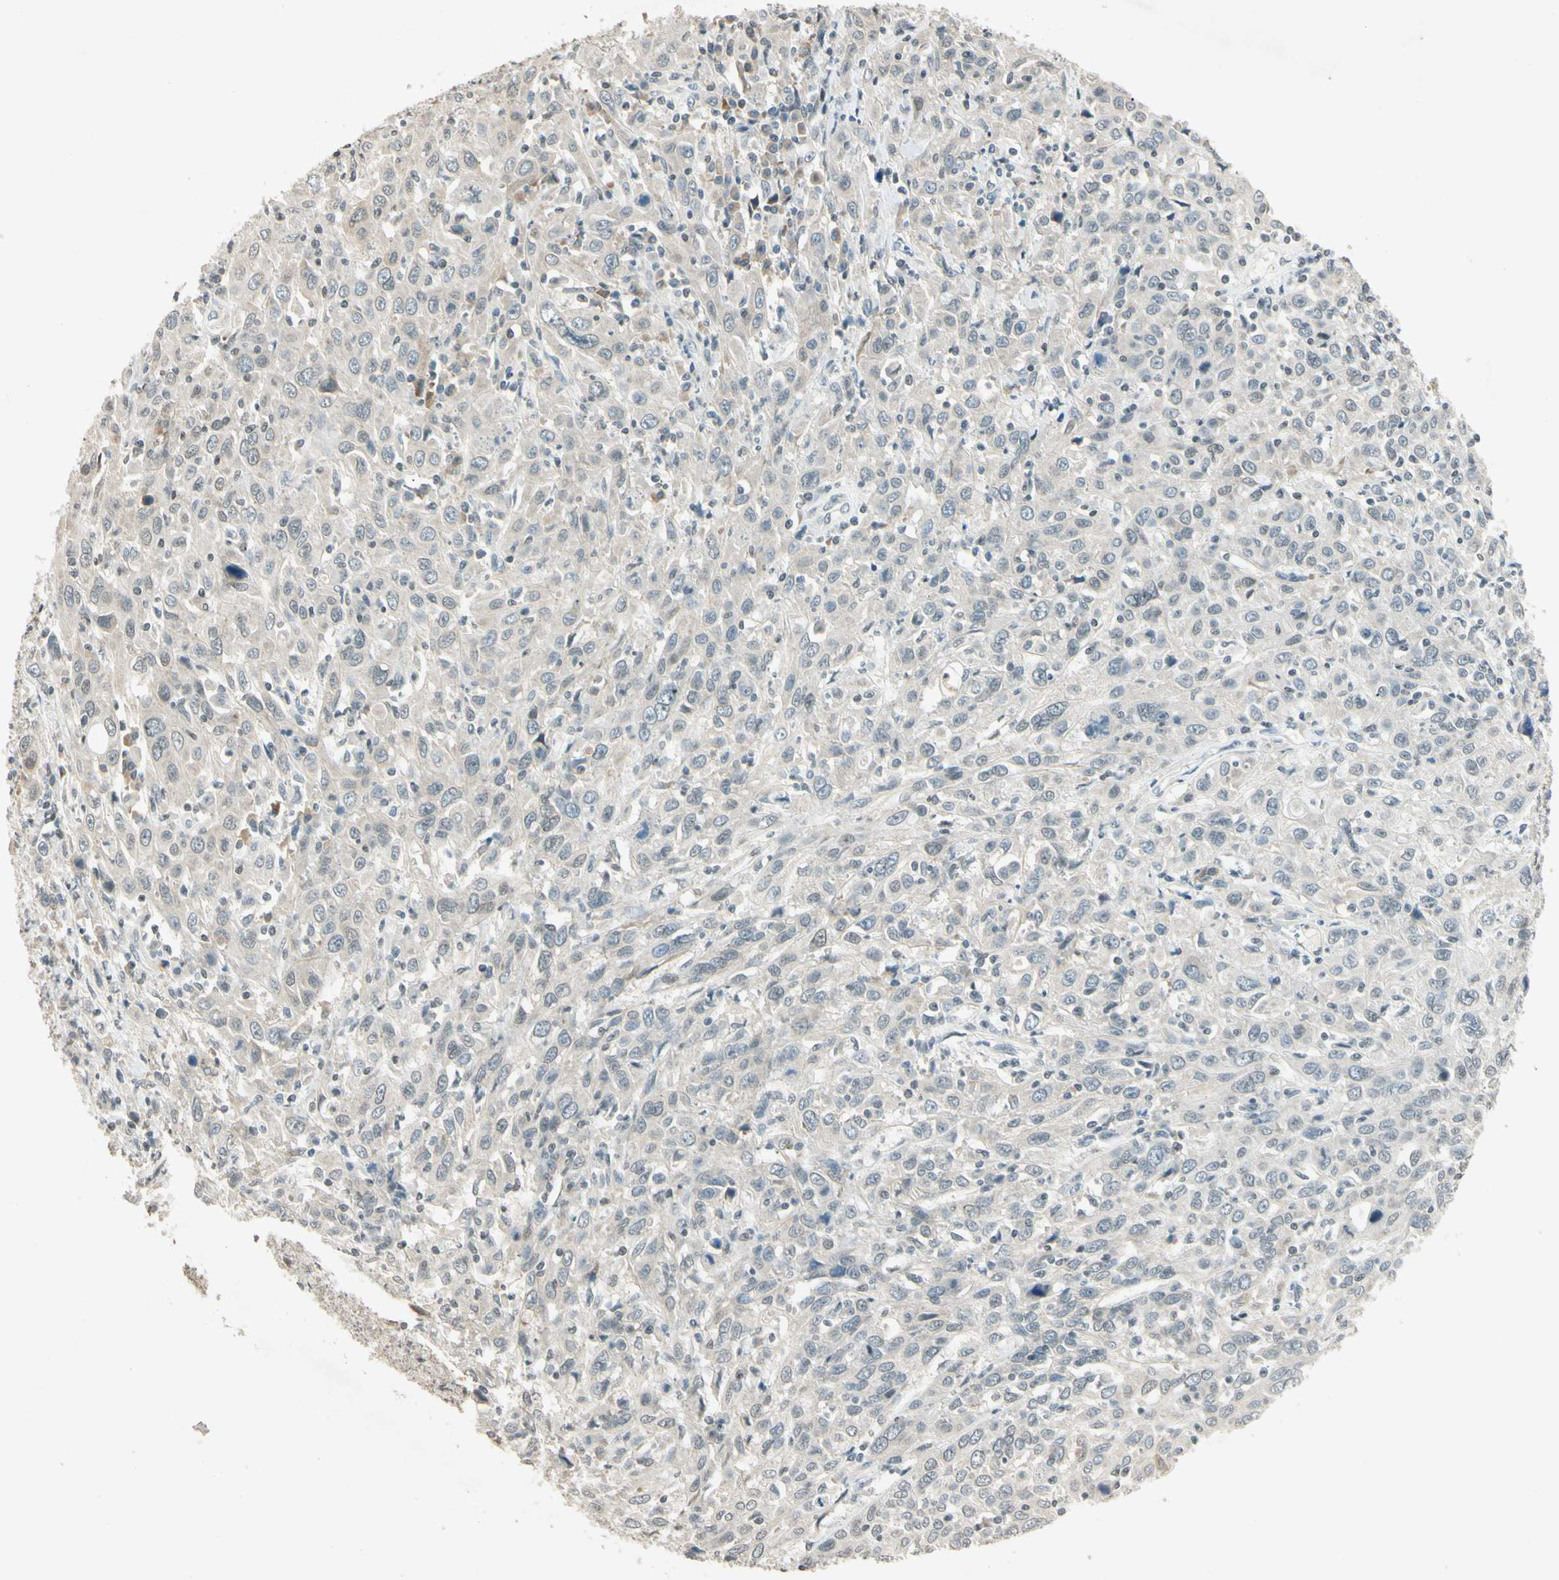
{"staining": {"intensity": "negative", "quantity": "none", "location": "none"}, "tissue": "cervical cancer", "cell_type": "Tumor cells", "image_type": "cancer", "snomed": [{"axis": "morphology", "description": "Squamous cell carcinoma, NOS"}, {"axis": "topography", "description": "Cervix"}], "caption": "Human cervical cancer stained for a protein using IHC reveals no staining in tumor cells.", "gene": "ZBTB4", "patient": {"sex": "female", "age": 46}}